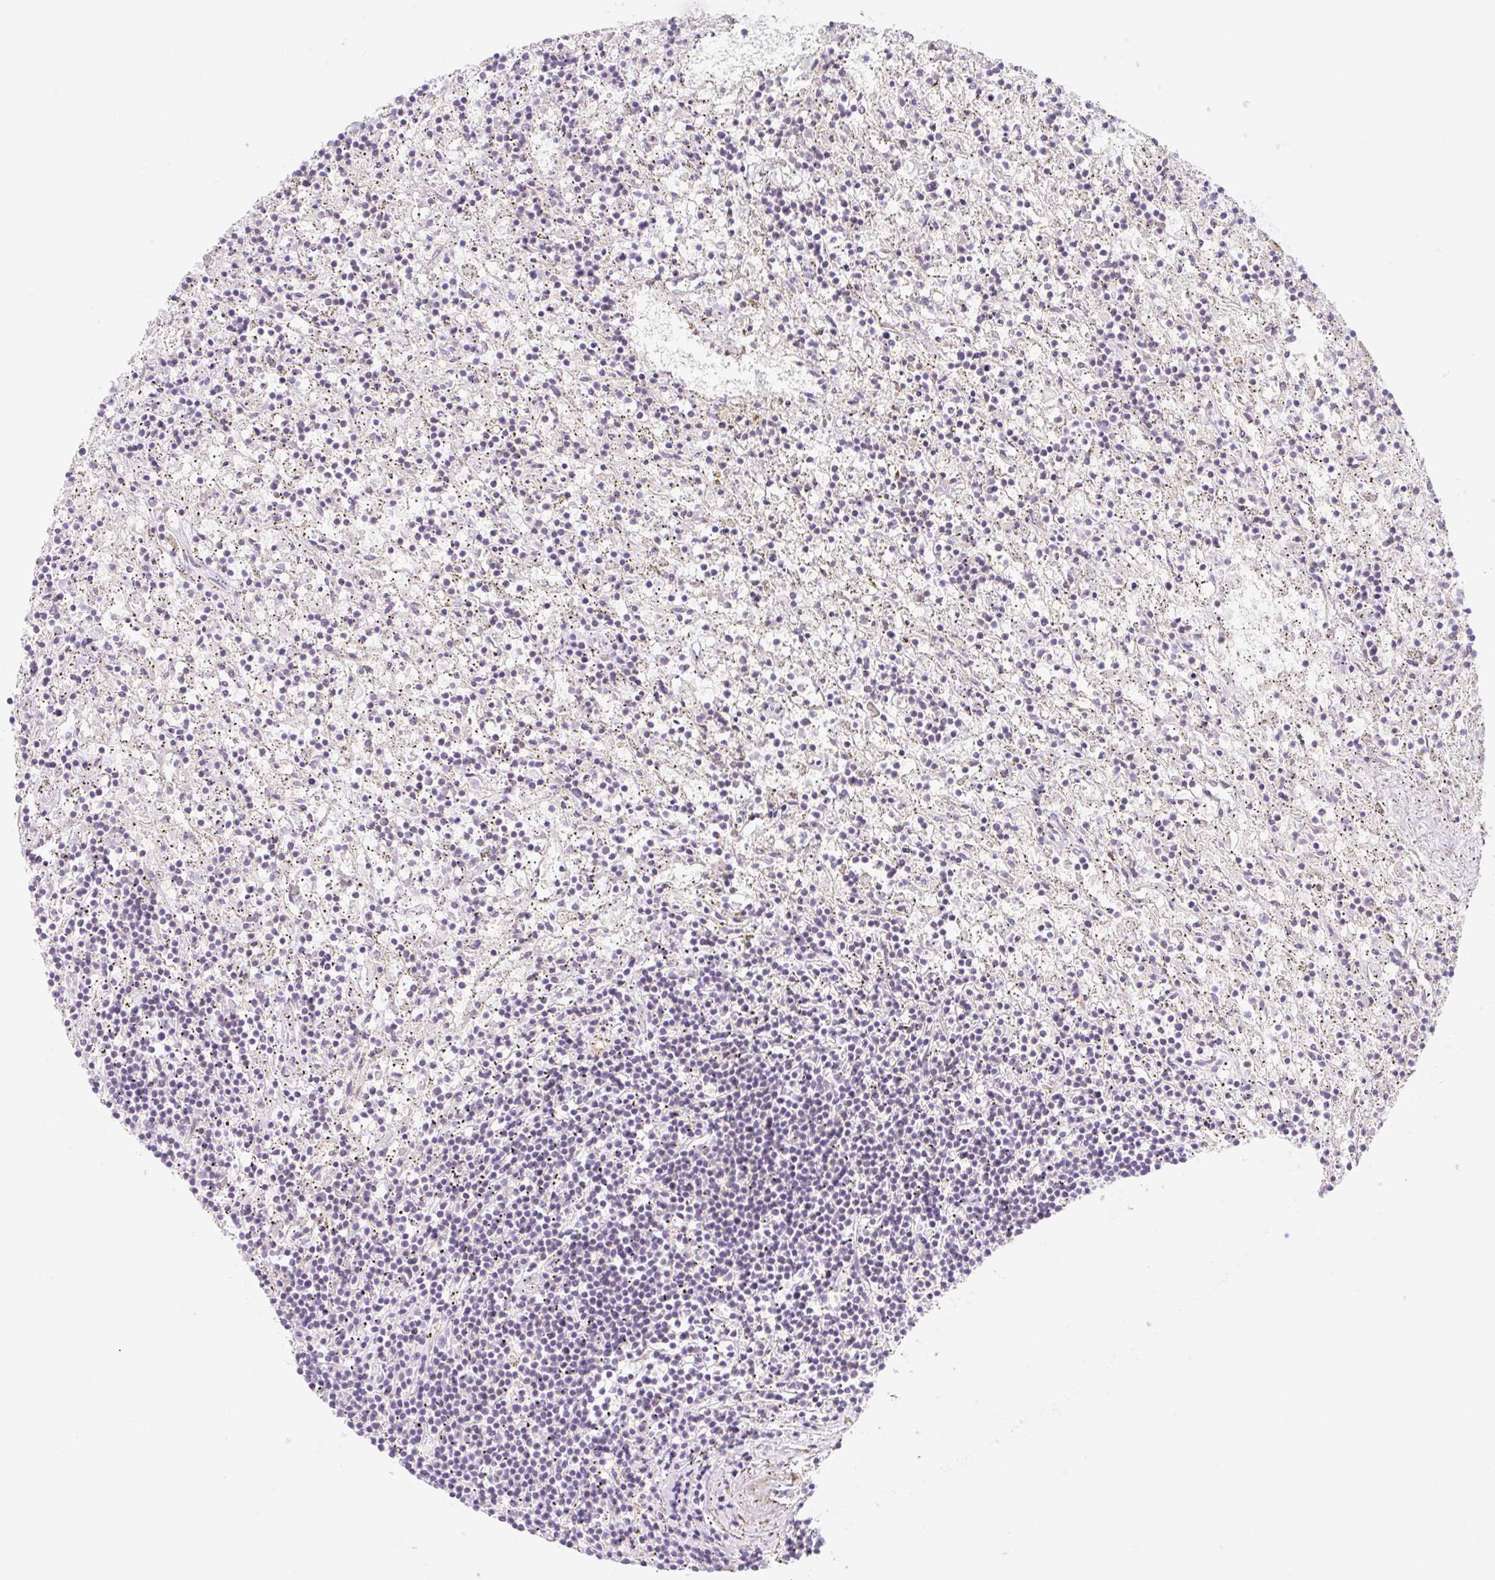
{"staining": {"intensity": "negative", "quantity": "none", "location": "none"}, "tissue": "lymphoma", "cell_type": "Tumor cells", "image_type": "cancer", "snomed": [{"axis": "morphology", "description": "Malignant lymphoma, non-Hodgkin's type, Low grade"}, {"axis": "topography", "description": "Spleen"}], "caption": "DAB (3,3'-diaminobenzidine) immunohistochemical staining of human low-grade malignant lymphoma, non-Hodgkin's type exhibits no significant staining in tumor cells.", "gene": "LYVE1", "patient": {"sex": "male", "age": 76}}